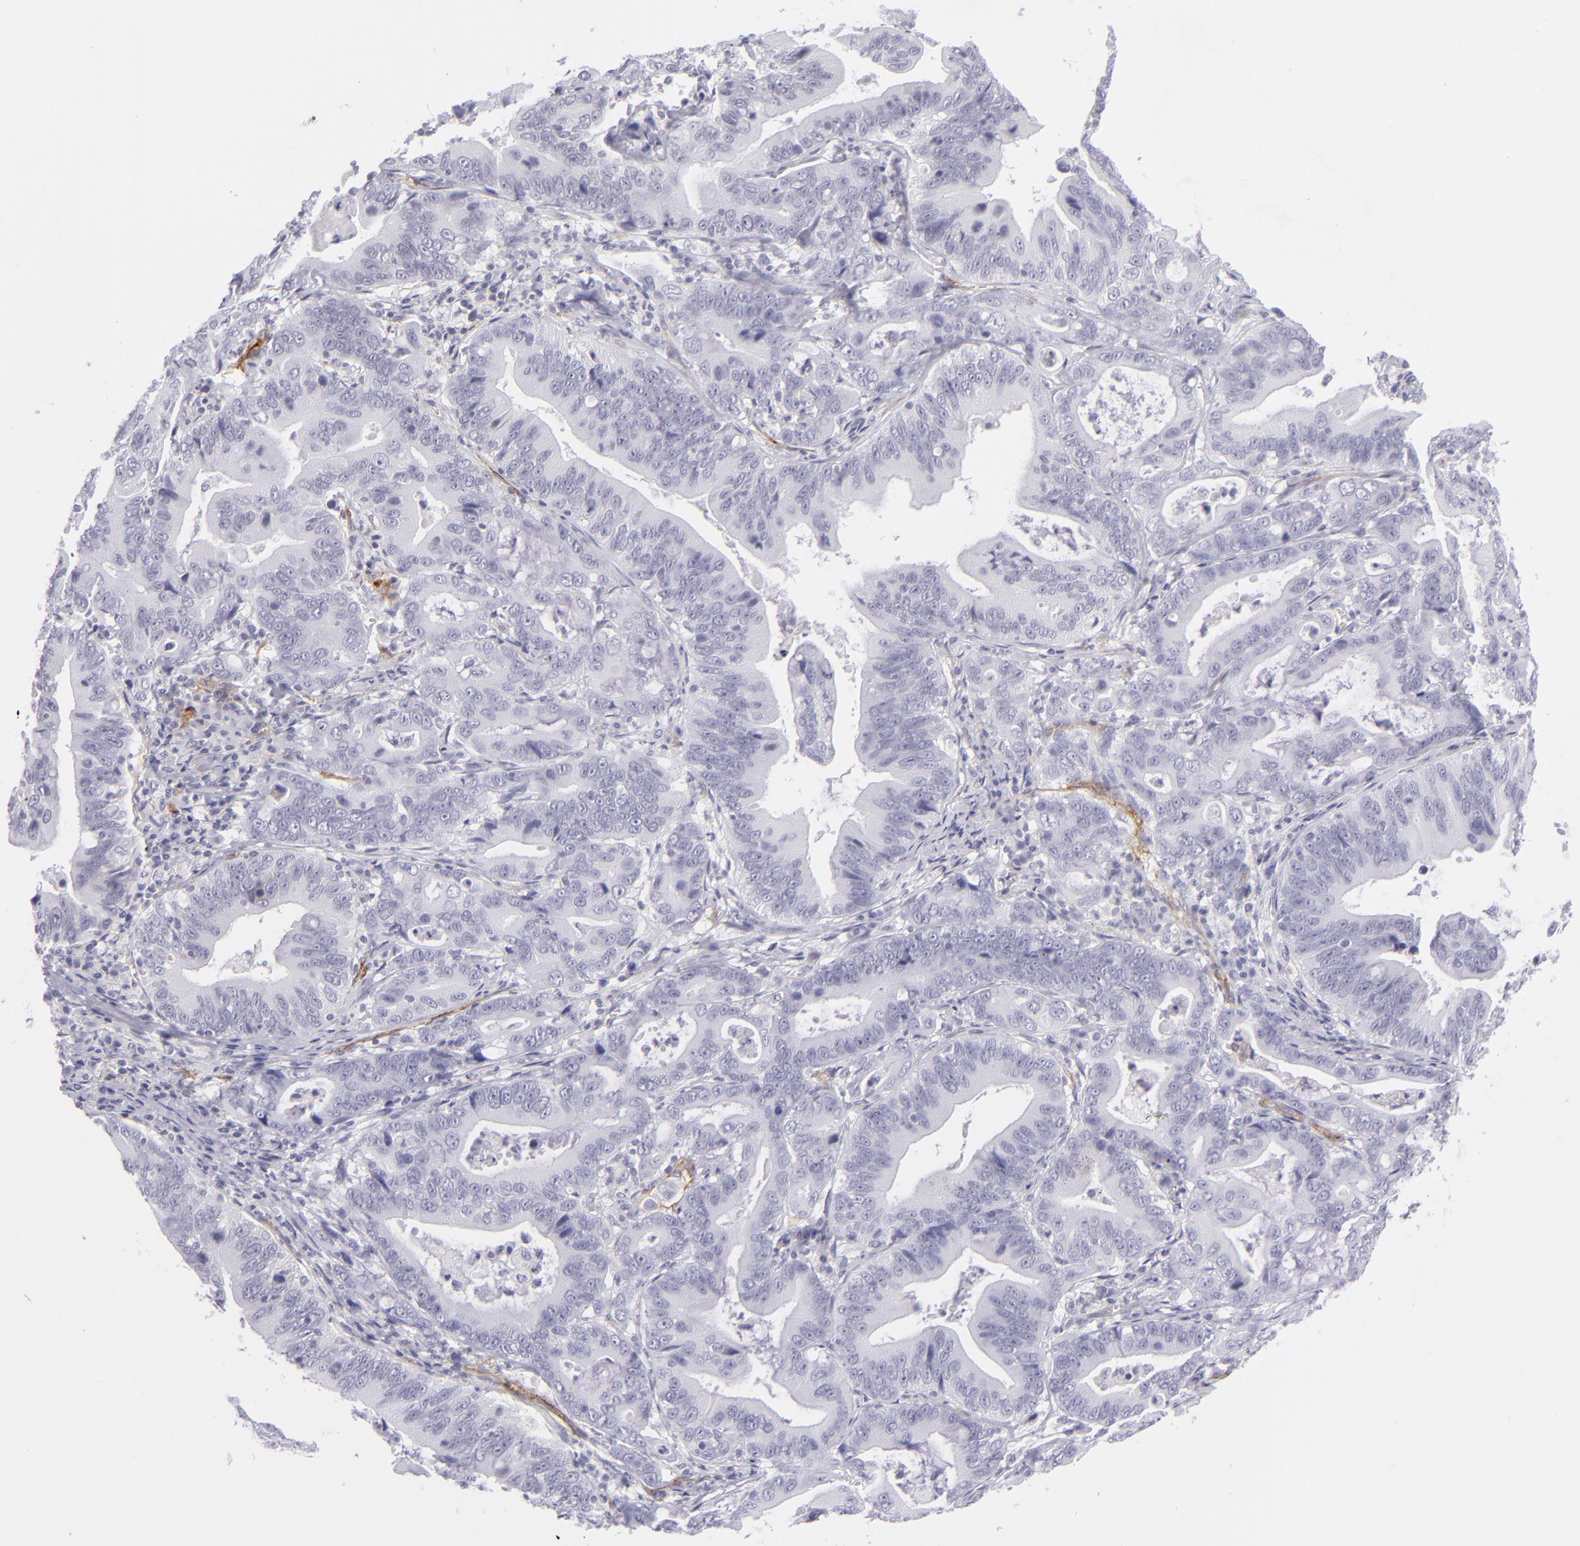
{"staining": {"intensity": "negative", "quantity": "none", "location": "none"}, "tissue": "stomach cancer", "cell_type": "Tumor cells", "image_type": "cancer", "snomed": [{"axis": "morphology", "description": "Adenocarcinoma, NOS"}, {"axis": "topography", "description": "Stomach, upper"}], "caption": "Stomach adenocarcinoma was stained to show a protein in brown. There is no significant positivity in tumor cells. (Immunohistochemistry, brightfield microscopy, high magnification).", "gene": "THBD", "patient": {"sex": "male", "age": 63}}